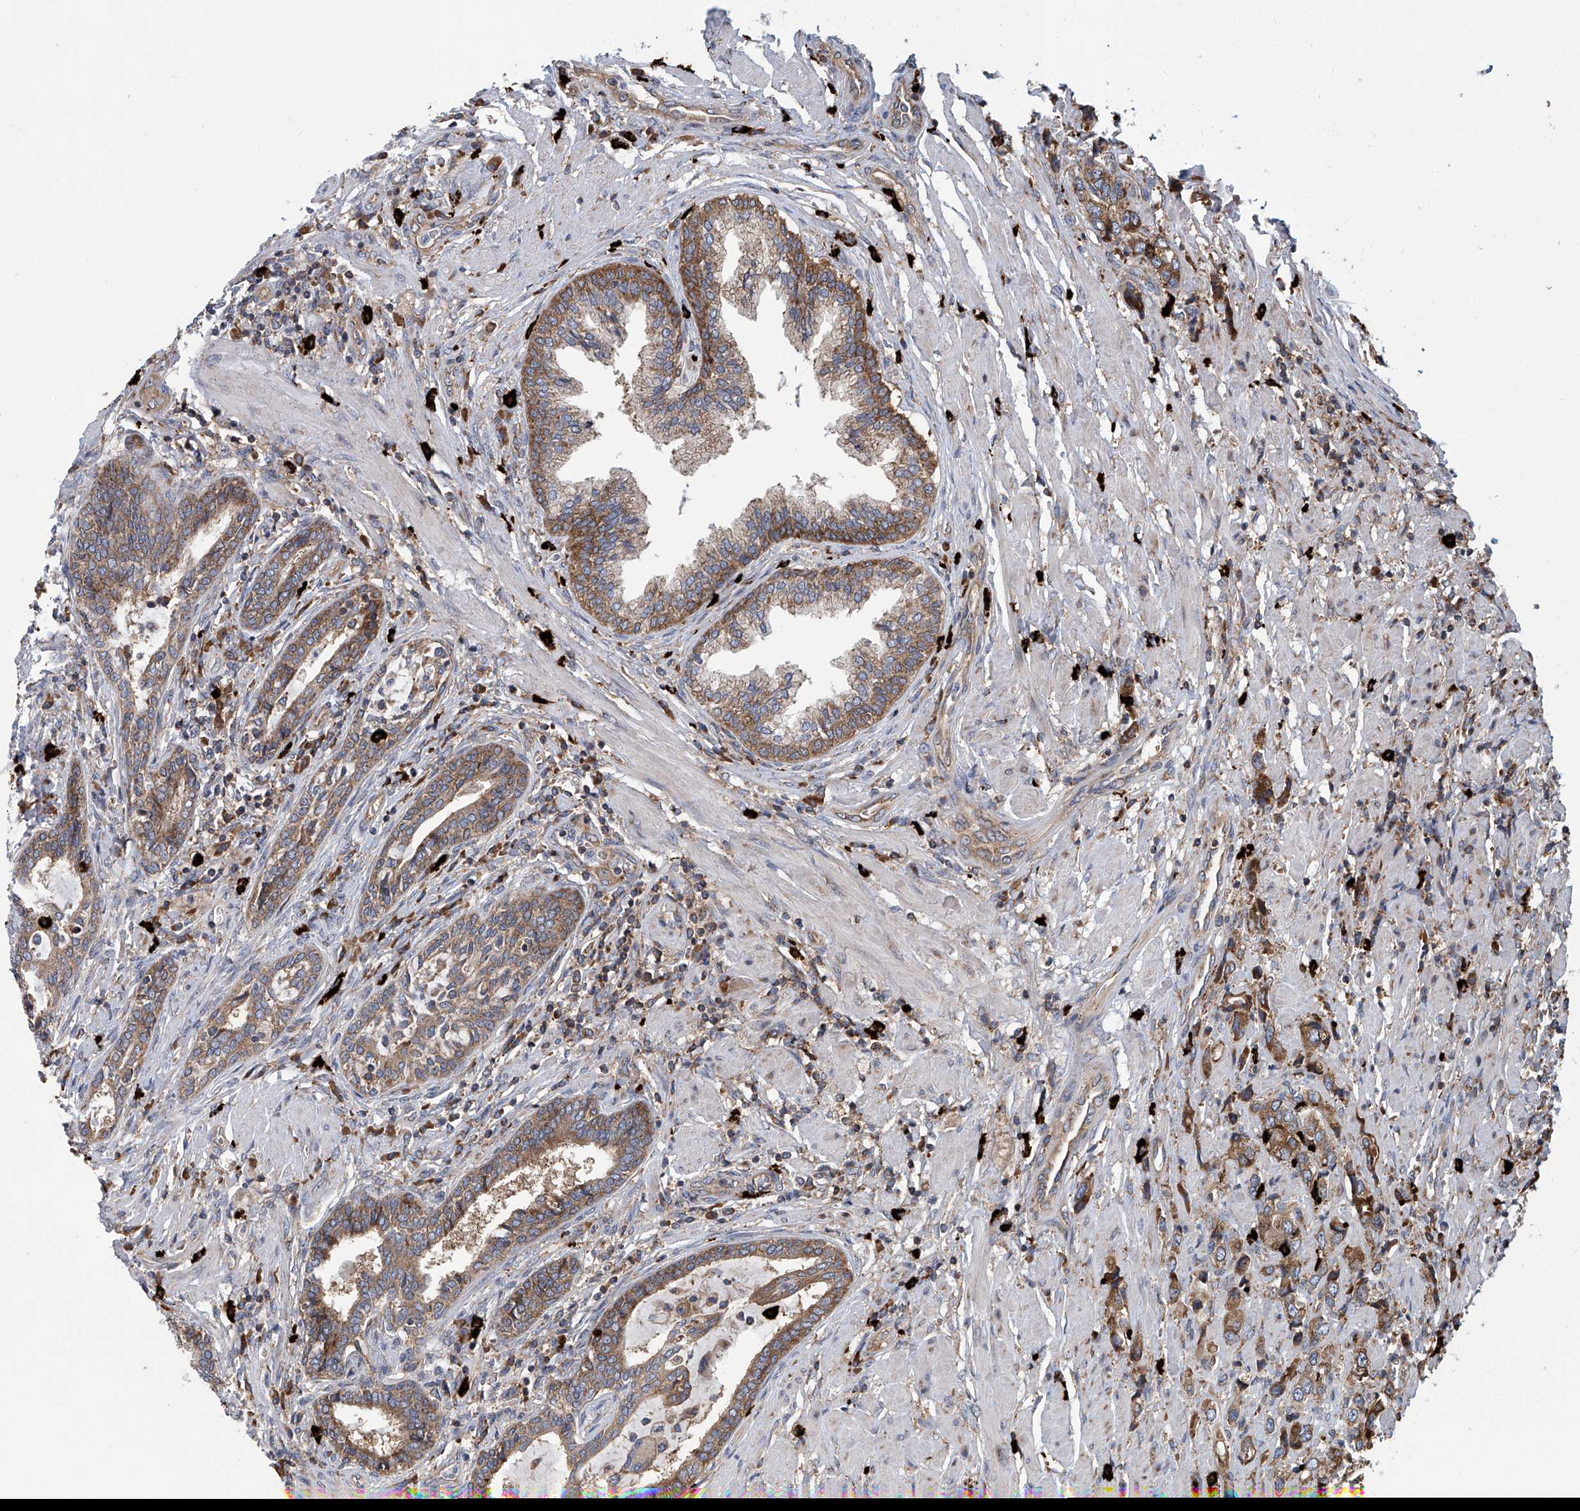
{"staining": {"intensity": "moderate", "quantity": ">75%", "location": "cytoplasmic/membranous"}, "tissue": "prostate cancer", "cell_type": "Tumor cells", "image_type": "cancer", "snomed": [{"axis": "morphology", "description": "Adenocarcinoma, High grade"}, {"axis": "topography", "description": "Prostate"}], "caption": "Human prostate cancer (adenocarcinoma (high-grade)) stained with a brown dye exhibits moderate cytoplasmic/membranous positive positivity in about >75% of tumor cells.", "gene": "SENP2", "patient": {"sex": "male", "age": 61}}